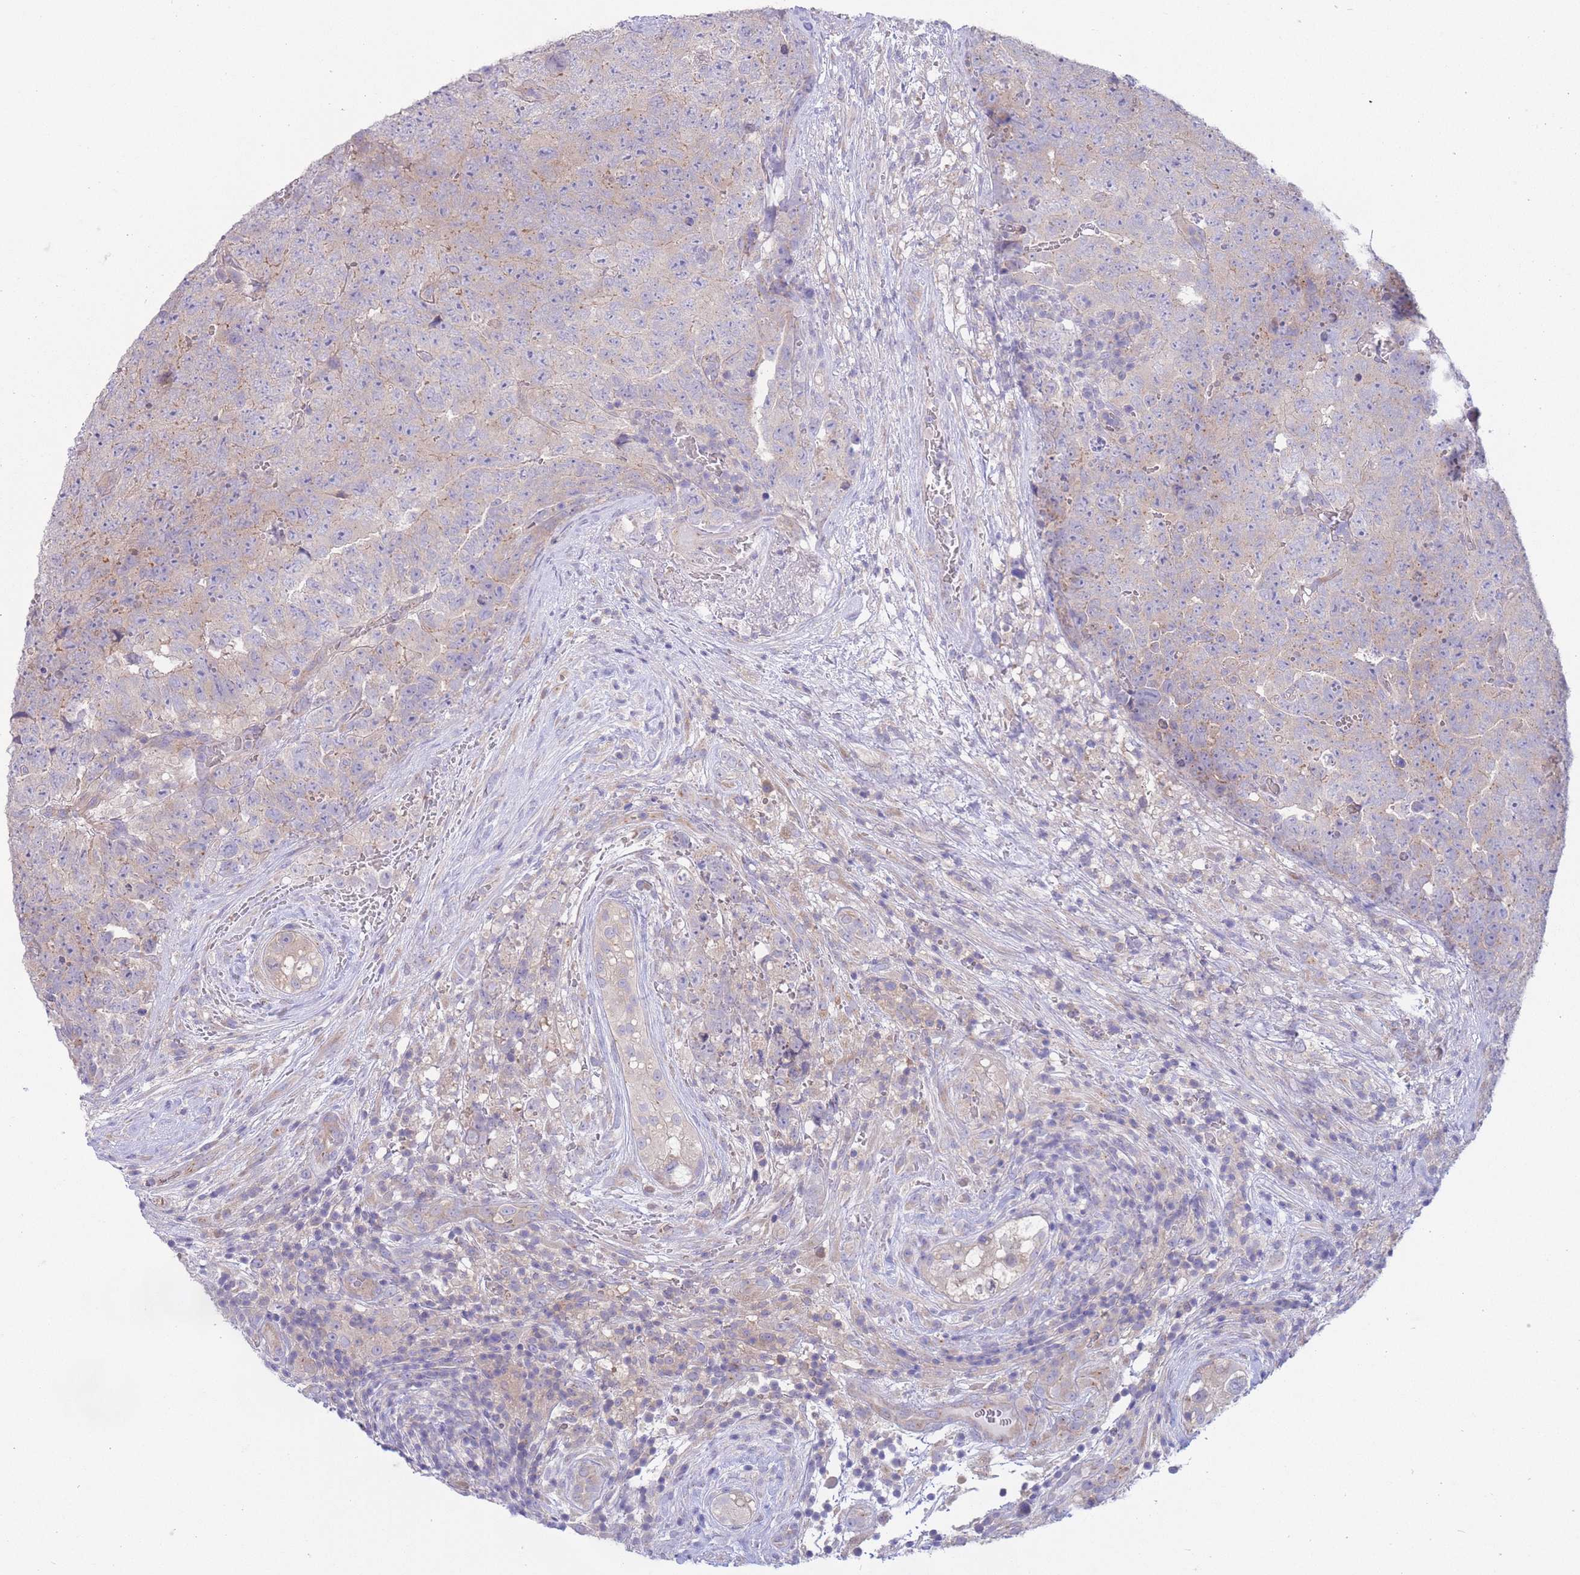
{"staining": {"intensity": "weak", "quantity": "25%-75%", "location": "cytoplasmic/membranous"}, "tissue": "testis cancer", "cell_type": "Tumor cells", "image_type": "cancer", "snomed": [{"axis": "morphology", "description": "Seminoma, NOS"}, {"axis": "morphology", "description": "Teratoma, malignant, NOS"}, {"axis": "topography", "description": "Testis"}], "caption": "Protein staining reveals weak cytoplasmic/membranous staining in about 25%-75% of tumor cells in seminoma (testis).", "gene": "ALS2CL", "patient": {"sex": "male", "age": 34}}